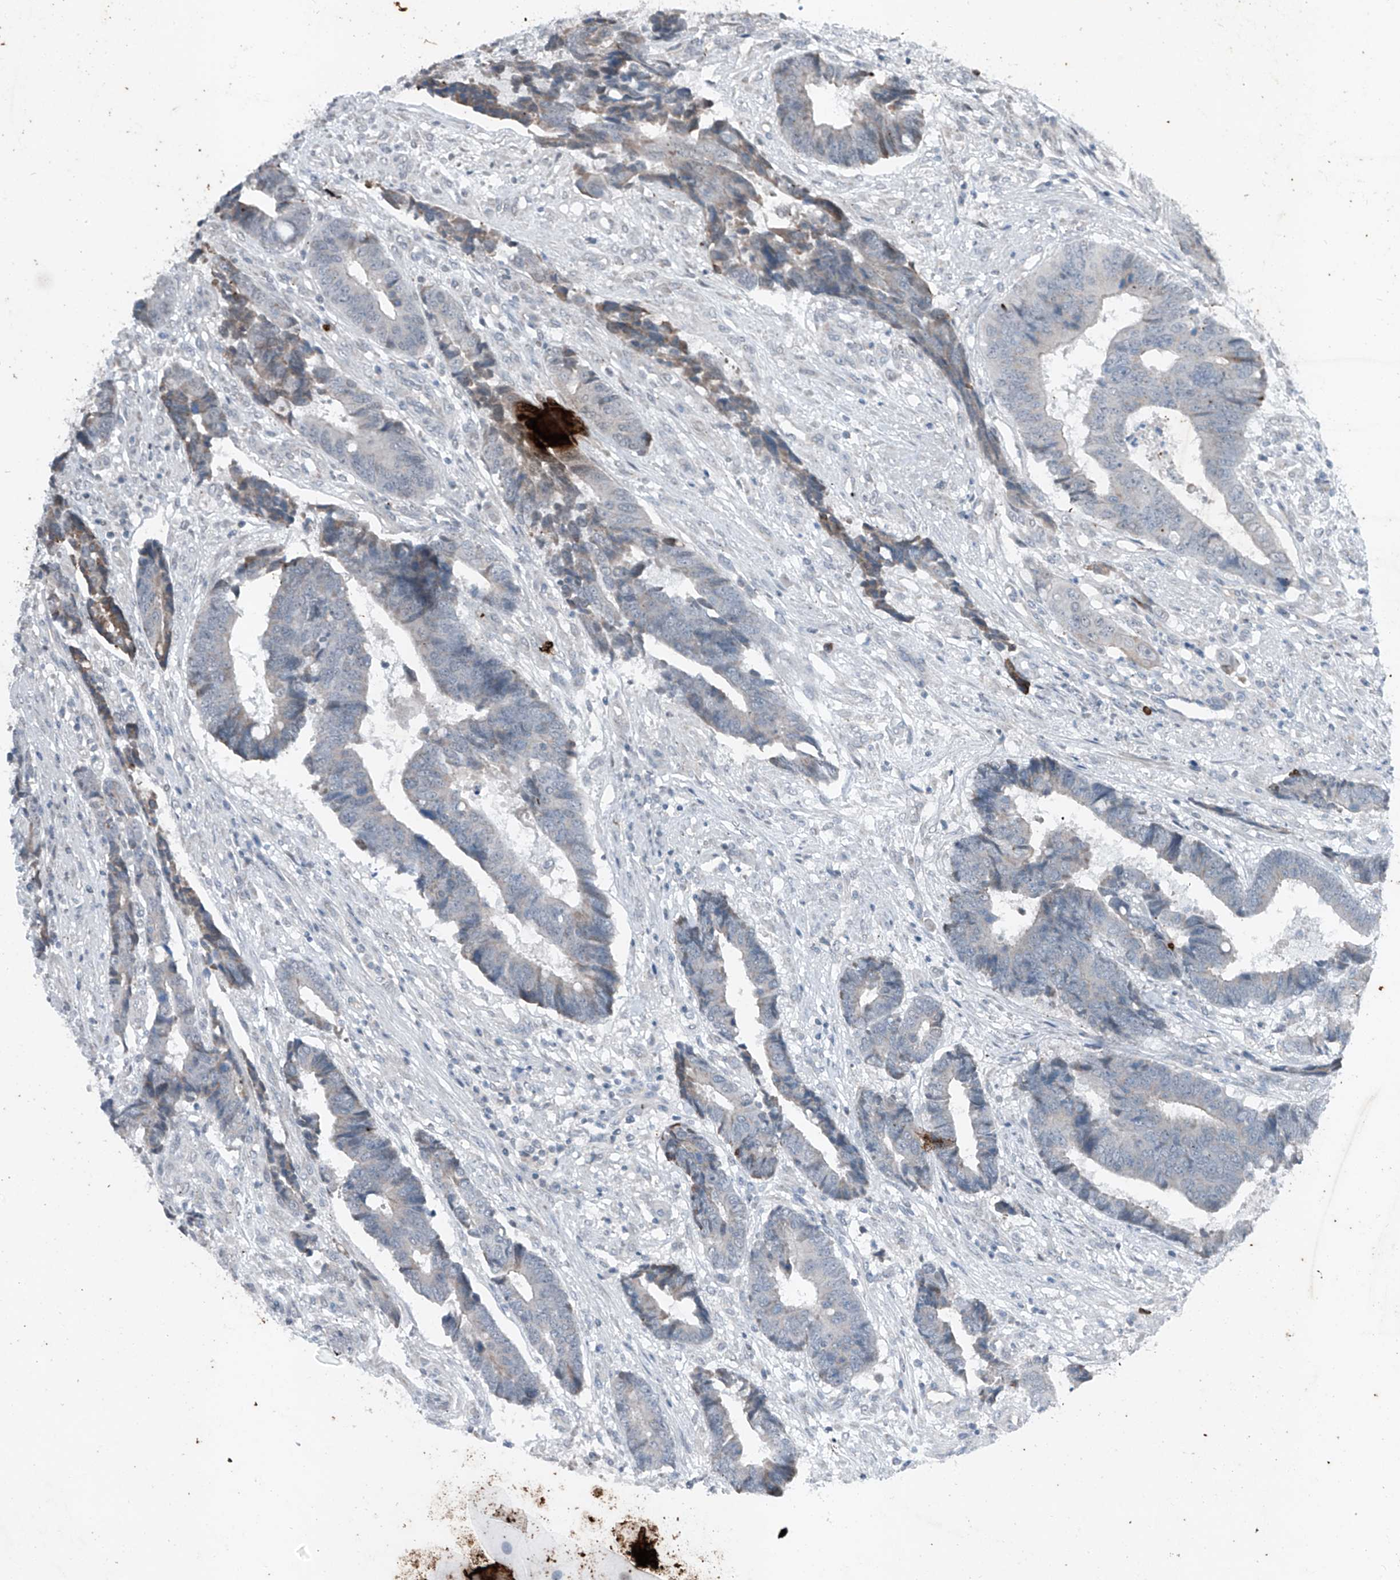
{"staining": {"intensity": "negative", "quantity": "none", "location": "none"}, "tissue": "colorectal cancer", "cell_type": "Tumor cells", "image_type": "cancer", "snomed": [{"axis": "morphology", "description": "Adenocarcinoma, NOS"}, {"axis": "topography", "description": "Rectum"}], "caption": "A high-resolution micrograph shows immunohistochemistry (IHC) staining of adenocarcinoma (colorectal), which exhibits no significant positivity in tumor cells.", "gene": "DYRK1B", "patient": {"sex": "male", "age": 84}}